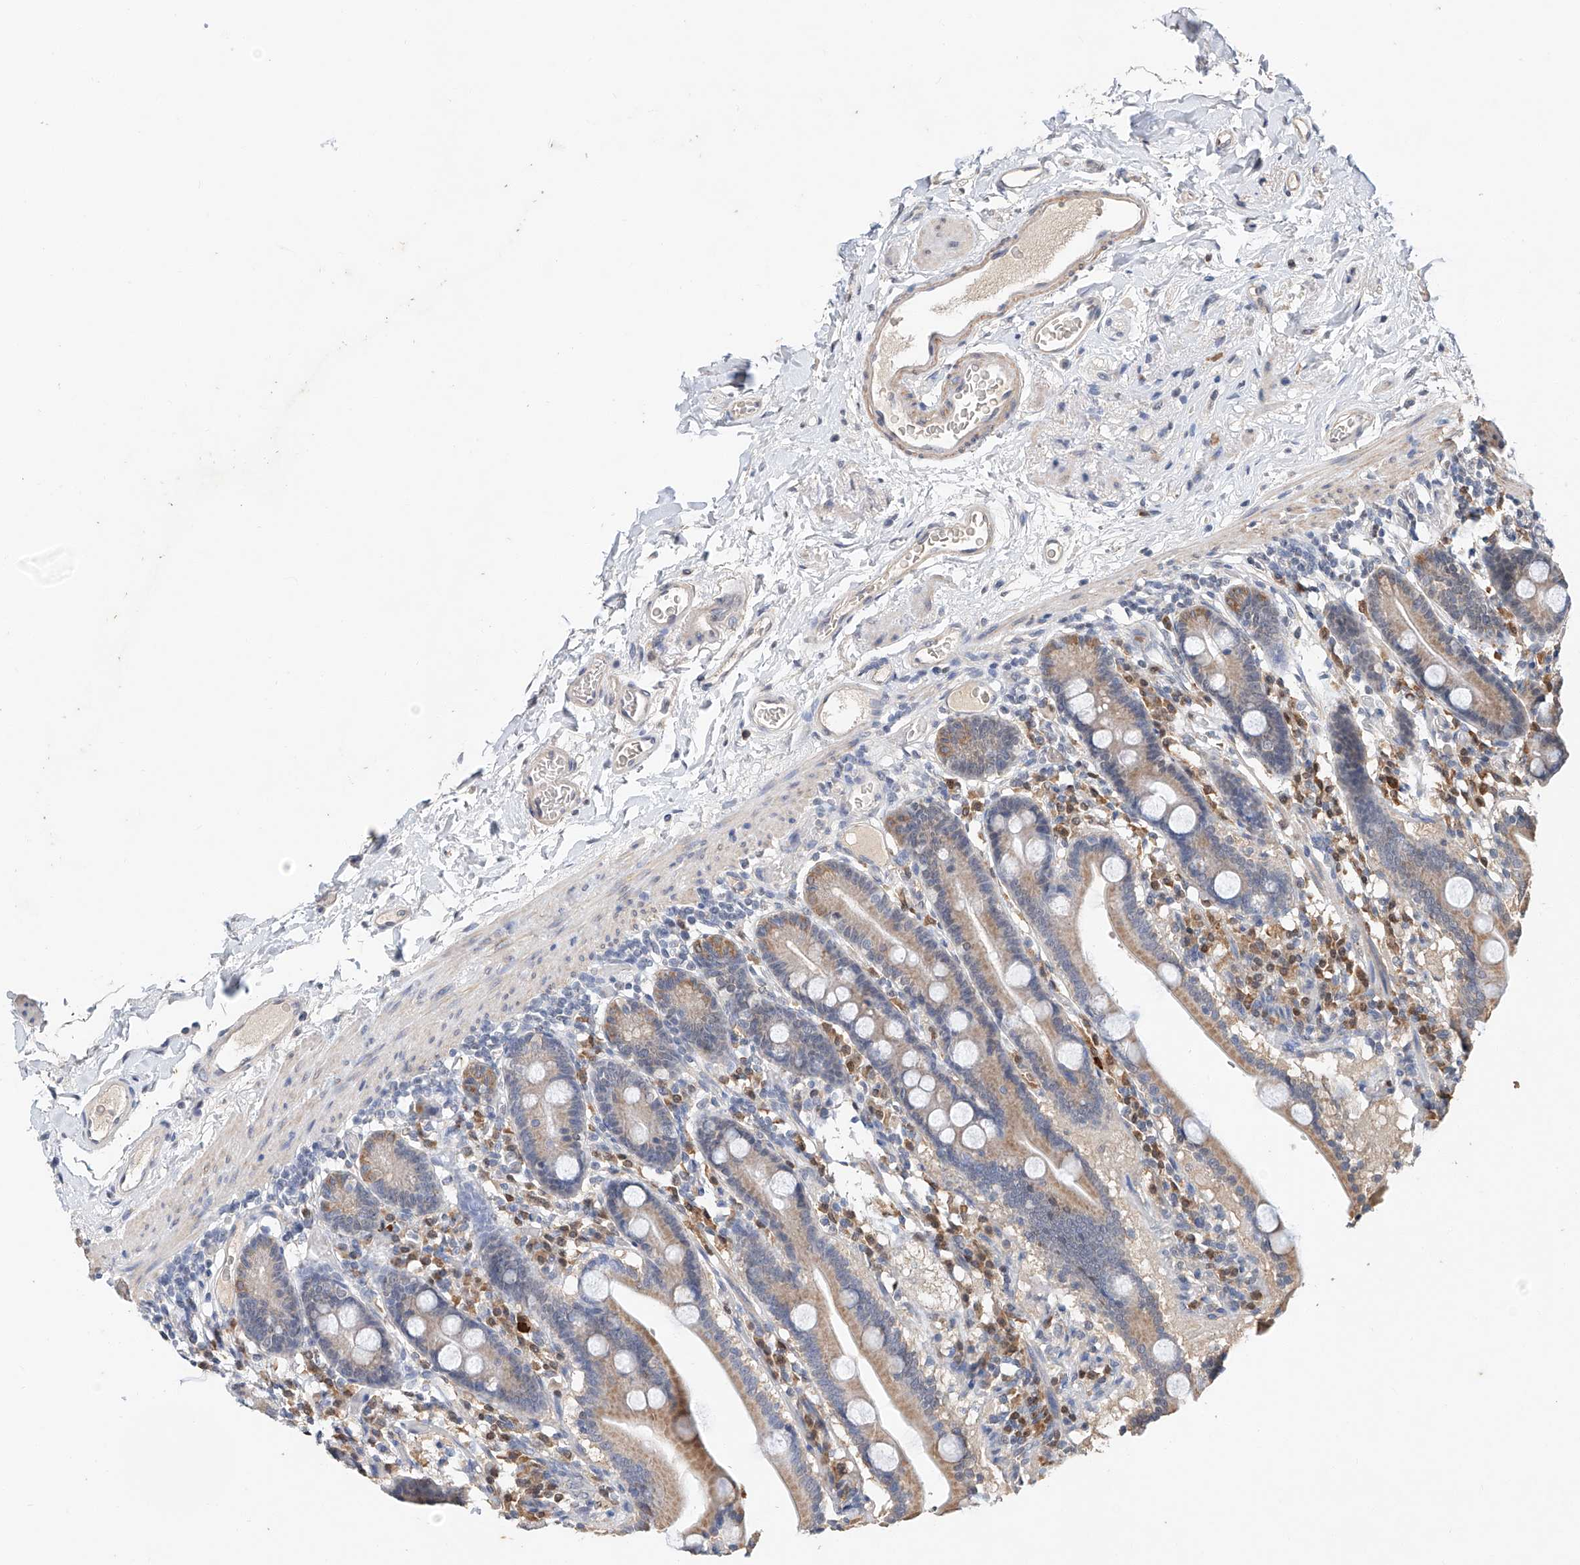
{"staining": {"intensity": "weak", "quantity": "25%-75%", "location": "cytoplasmic/membranous"}, "tissue": "duodenum", "cell_type": "Glandular cells", "image_type": "normal", "snomed": [{"axis": "morphology", "description": "Normal tissue, NOS"}, {"axis": "topography", "description": "Duodenum"}], "caption": "Normal duodenum shows weak cytoplasmic/membranous expression in approximately 25%-75% of glandular cells The staining is performed using DAB (3,3'-diaminobenzidine) brown chromogen to label protein expression. The nuclei are counter-stained blue using hematoxylin..", "gene": "CTDP1", "patient": {"sex": "male", "age": 55}}